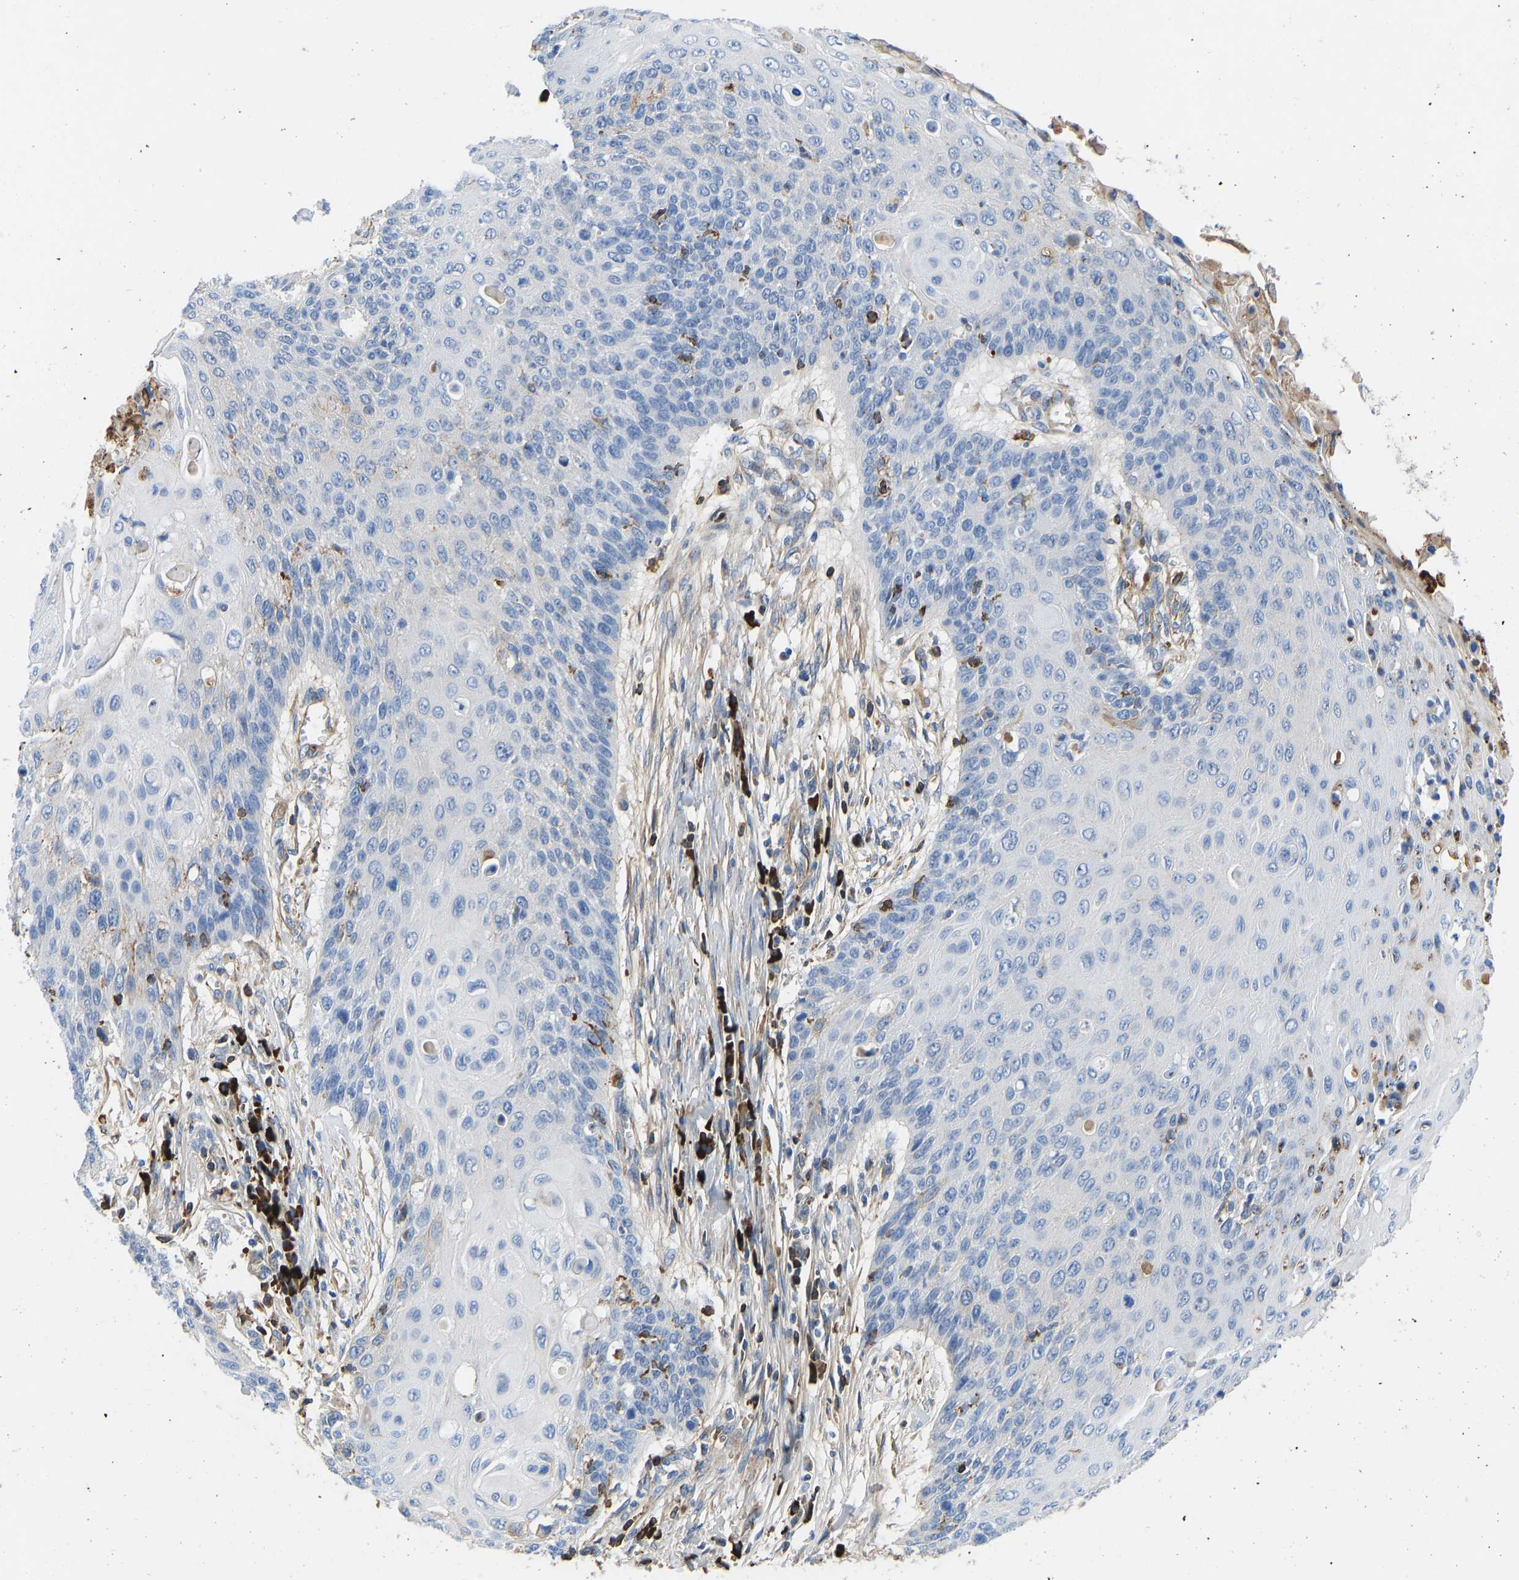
{"staining": {"intensity": "negative", "quantity": "none", "location": "none"}, "tissue": "cervical cancer", "cell_type": "Tumor cells", "image_type": "cancer", "snomed": [{"axis": "morphology", "description": "Squamous cell carcinoma, NOS"}, {"axis": "topography", "description": "Cervix"}], "caption": "Cervical squamous cell carcinoma was stained to show a protein in brown. There is no significant staining in tumor cells. Brightfield microscopy of IHC stained with DAB (3,3'-diaminobenzidine) (brown) and hematoxylin (blue), captured at high magnification.", "gene": "HSPG2", "patient": {"sex": "female", "age": 39}}